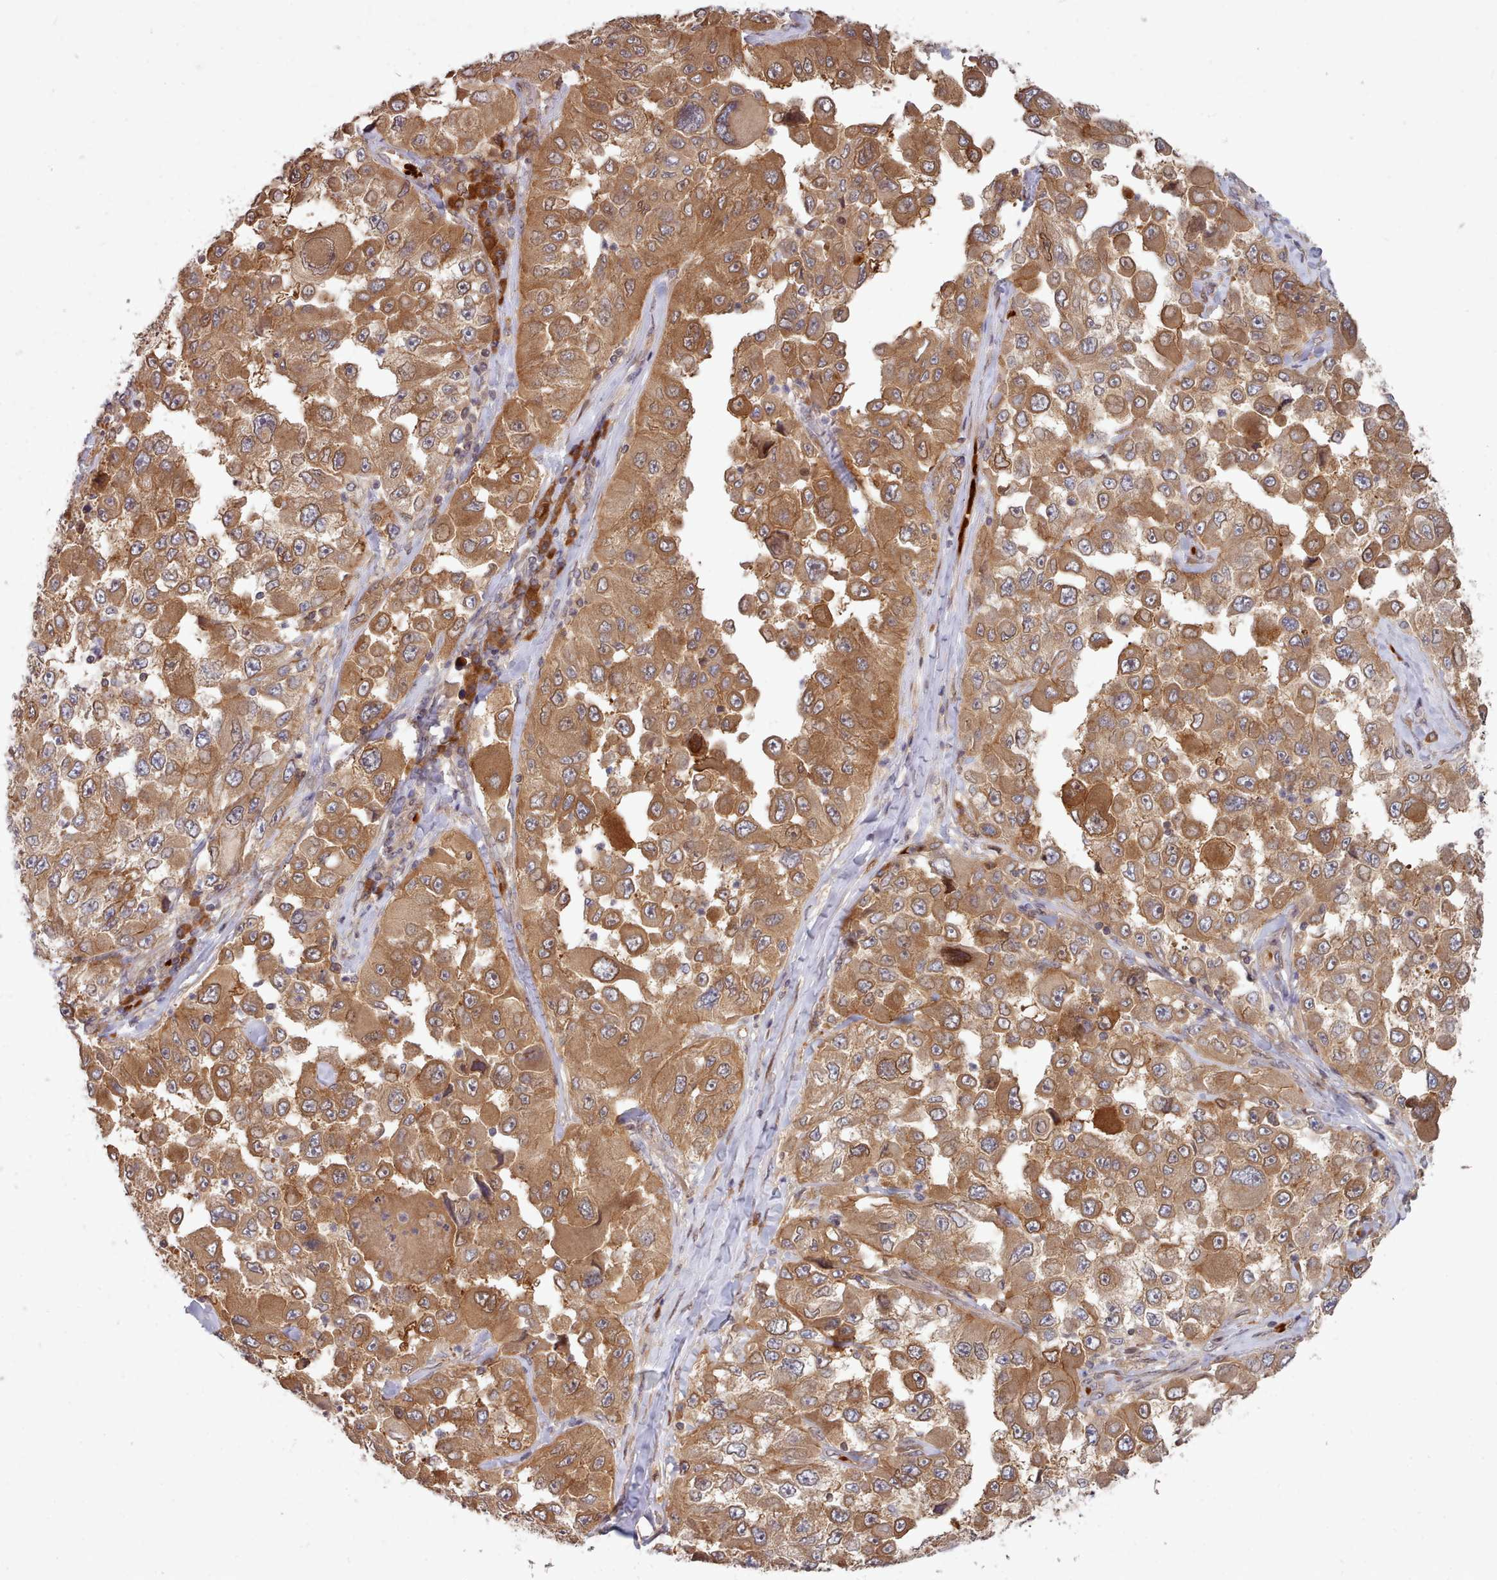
{"staining": {"intensity": "moderate", "quantity": ">75%", "location": "cytoplasmic/membranous,nuclear"}, "tissue": "melanoma", "cell_type": "Tumor cells", "image_type": "cancer", "snomed": [{"axis": "morphology", "description": "Malignant melanoma, Metastatic site"}, {"axis": "topography", "description": "Lymph node"}], "caption": "Malignant melanoma (metastatic site) was stained to show a protein in brown. There is medium levels of moderate cytoplasmic/membranous and nuclear positivity in approximately >75% of tumor cells.", "gene": "UBE2G1", "patient": {"sex": "male", "age": 62}}